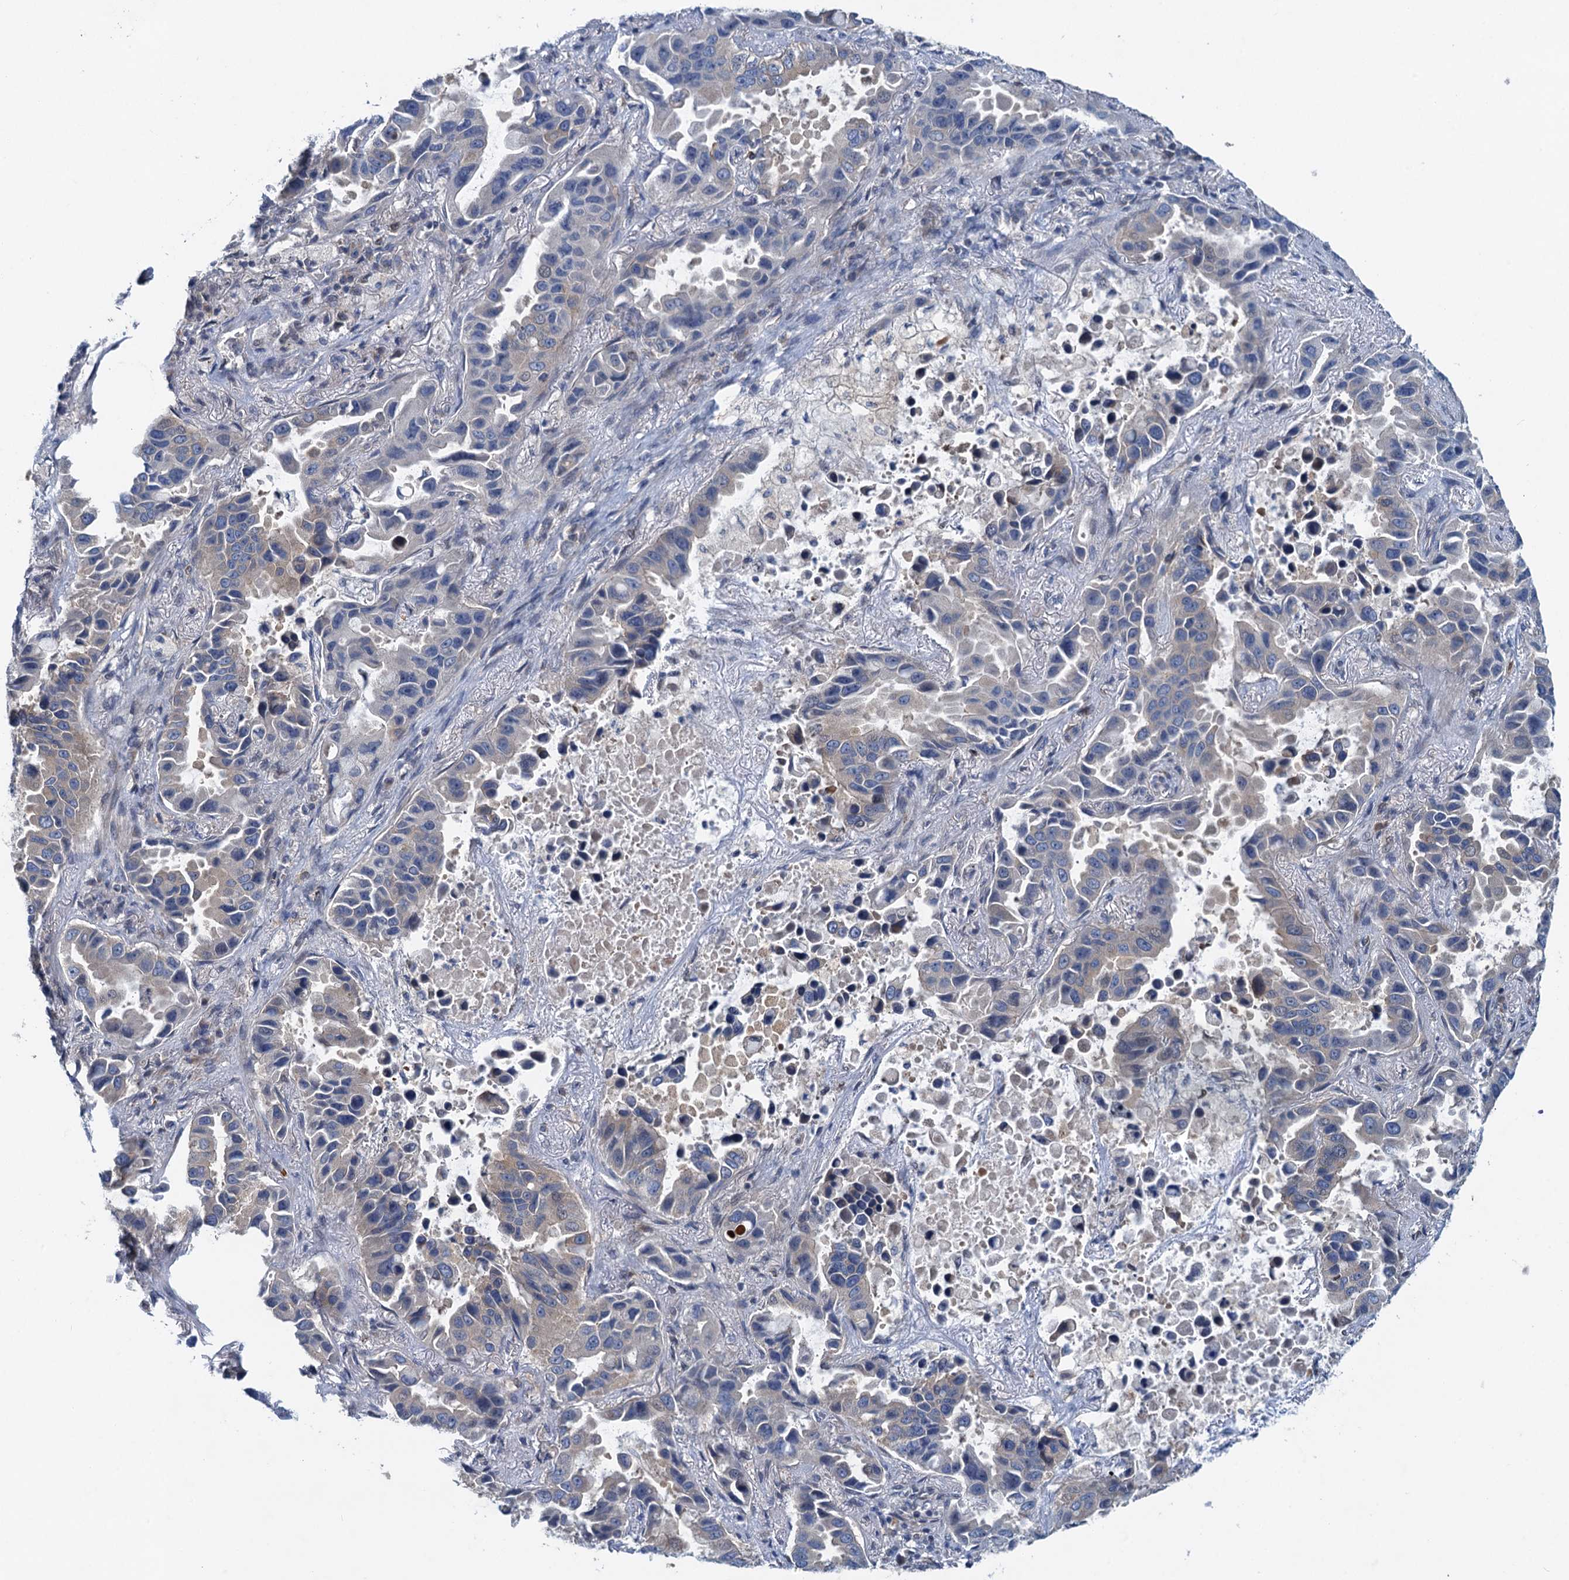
{"staining": {"intensity": "weak", "quantity": "25%-75%", "location": "cytoplasmic/membranous"}, "tissue": "lung cancer", "cell_type": "Tumor cells", "image_type": "cancer", "snomed": [{"axis": "morphology", "description": "Adenocarcinoma, NOS"}, {"axis": "topography", "description": "Lung"}], "caption": "Tumor cells show low levels of weak cytoplasmic/membranous positivity in about 25%-75% of cells in human lung adenocarcinoma.", "gene": "NBEA", "patient": {"sex": "male", "age": 64}}